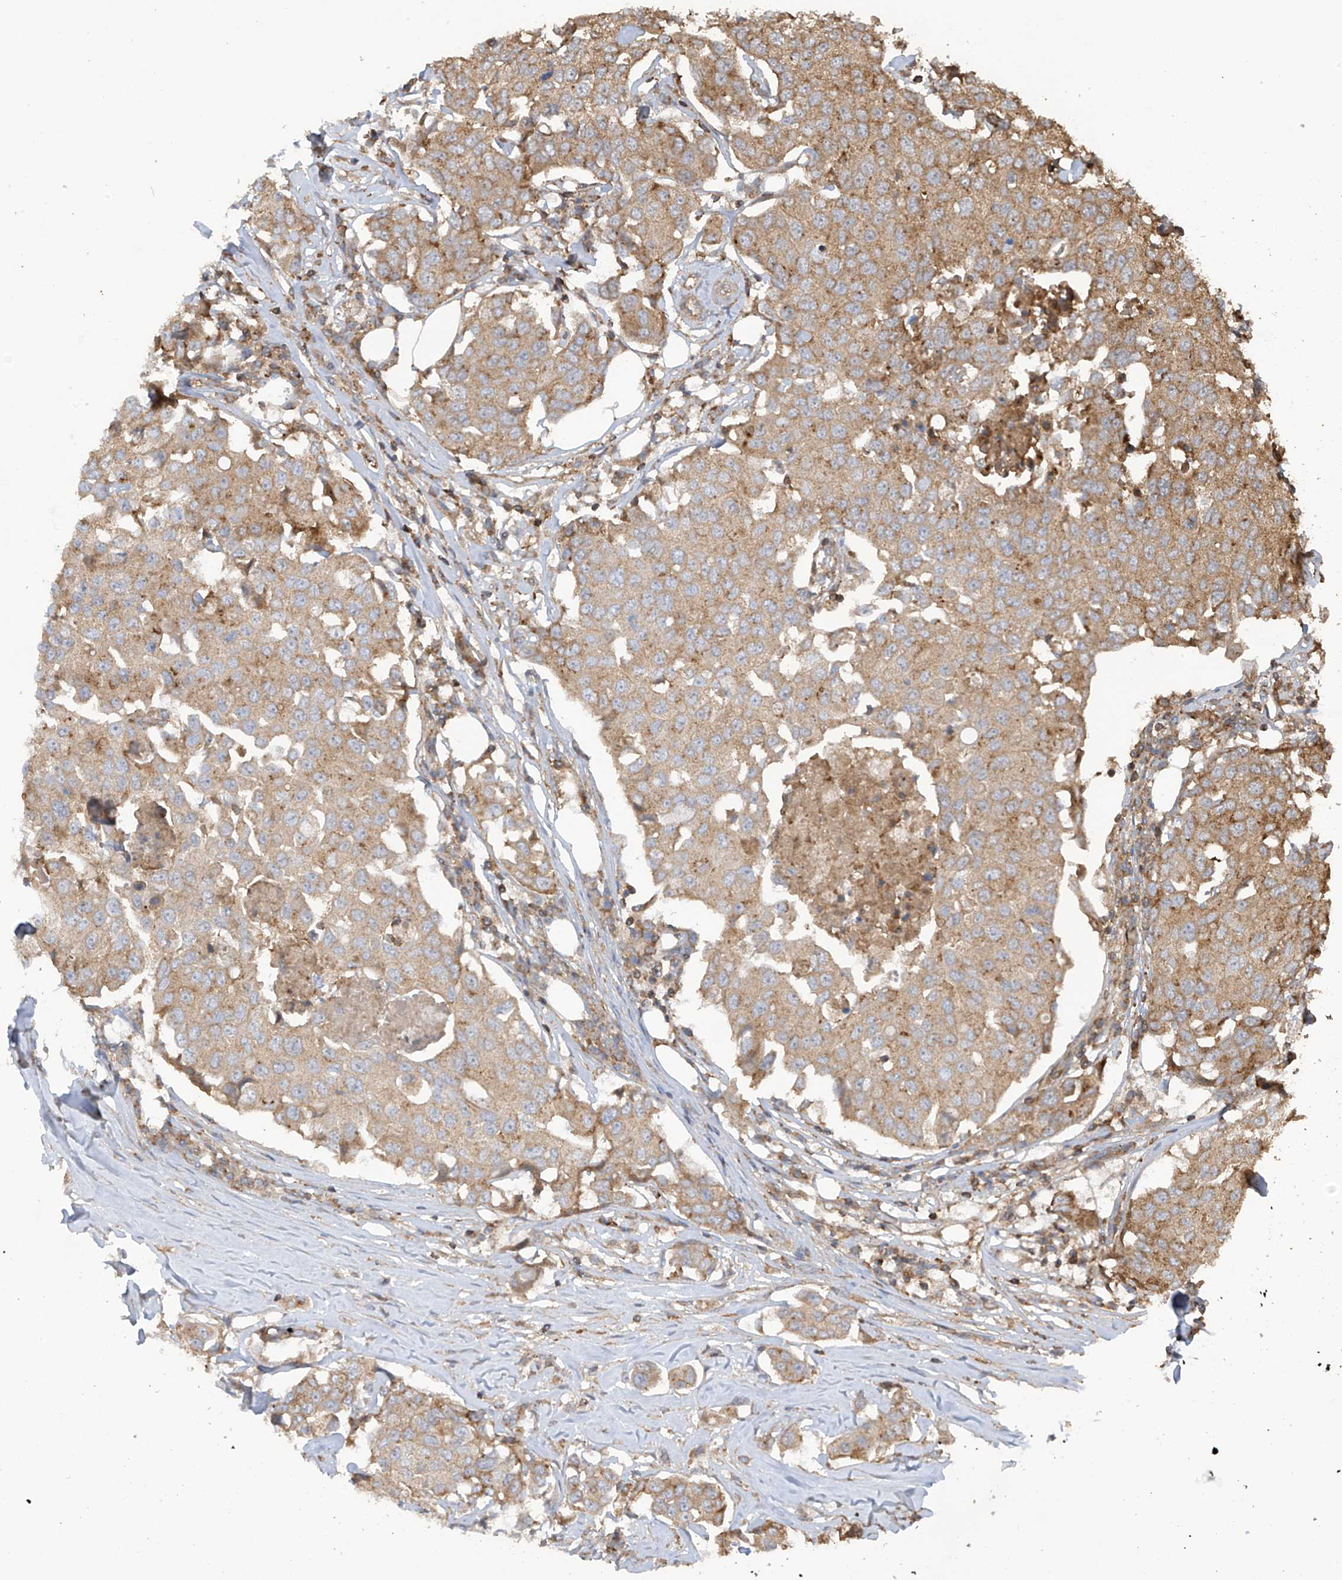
{"staining": {"intensity": "moderate", "quantity": ">75%", "location": "cytoplasmic/membranous"}, "tissue": "breast cancer", "cell_type": "Tumor cells", "image_type": "cancer", "snomed": [{"axis": "morphology", "description": "Duct carcinoma"}, {"axis": "topography", "description": "Breast"}], "caption": "This is an image of immunohistochemistry staining of breast cancer, which shows moderate staining in the cytoplasmic/membranous of tumor cells.", "gene": "COX10", "patient": {"sex": "female", "age": 80}}